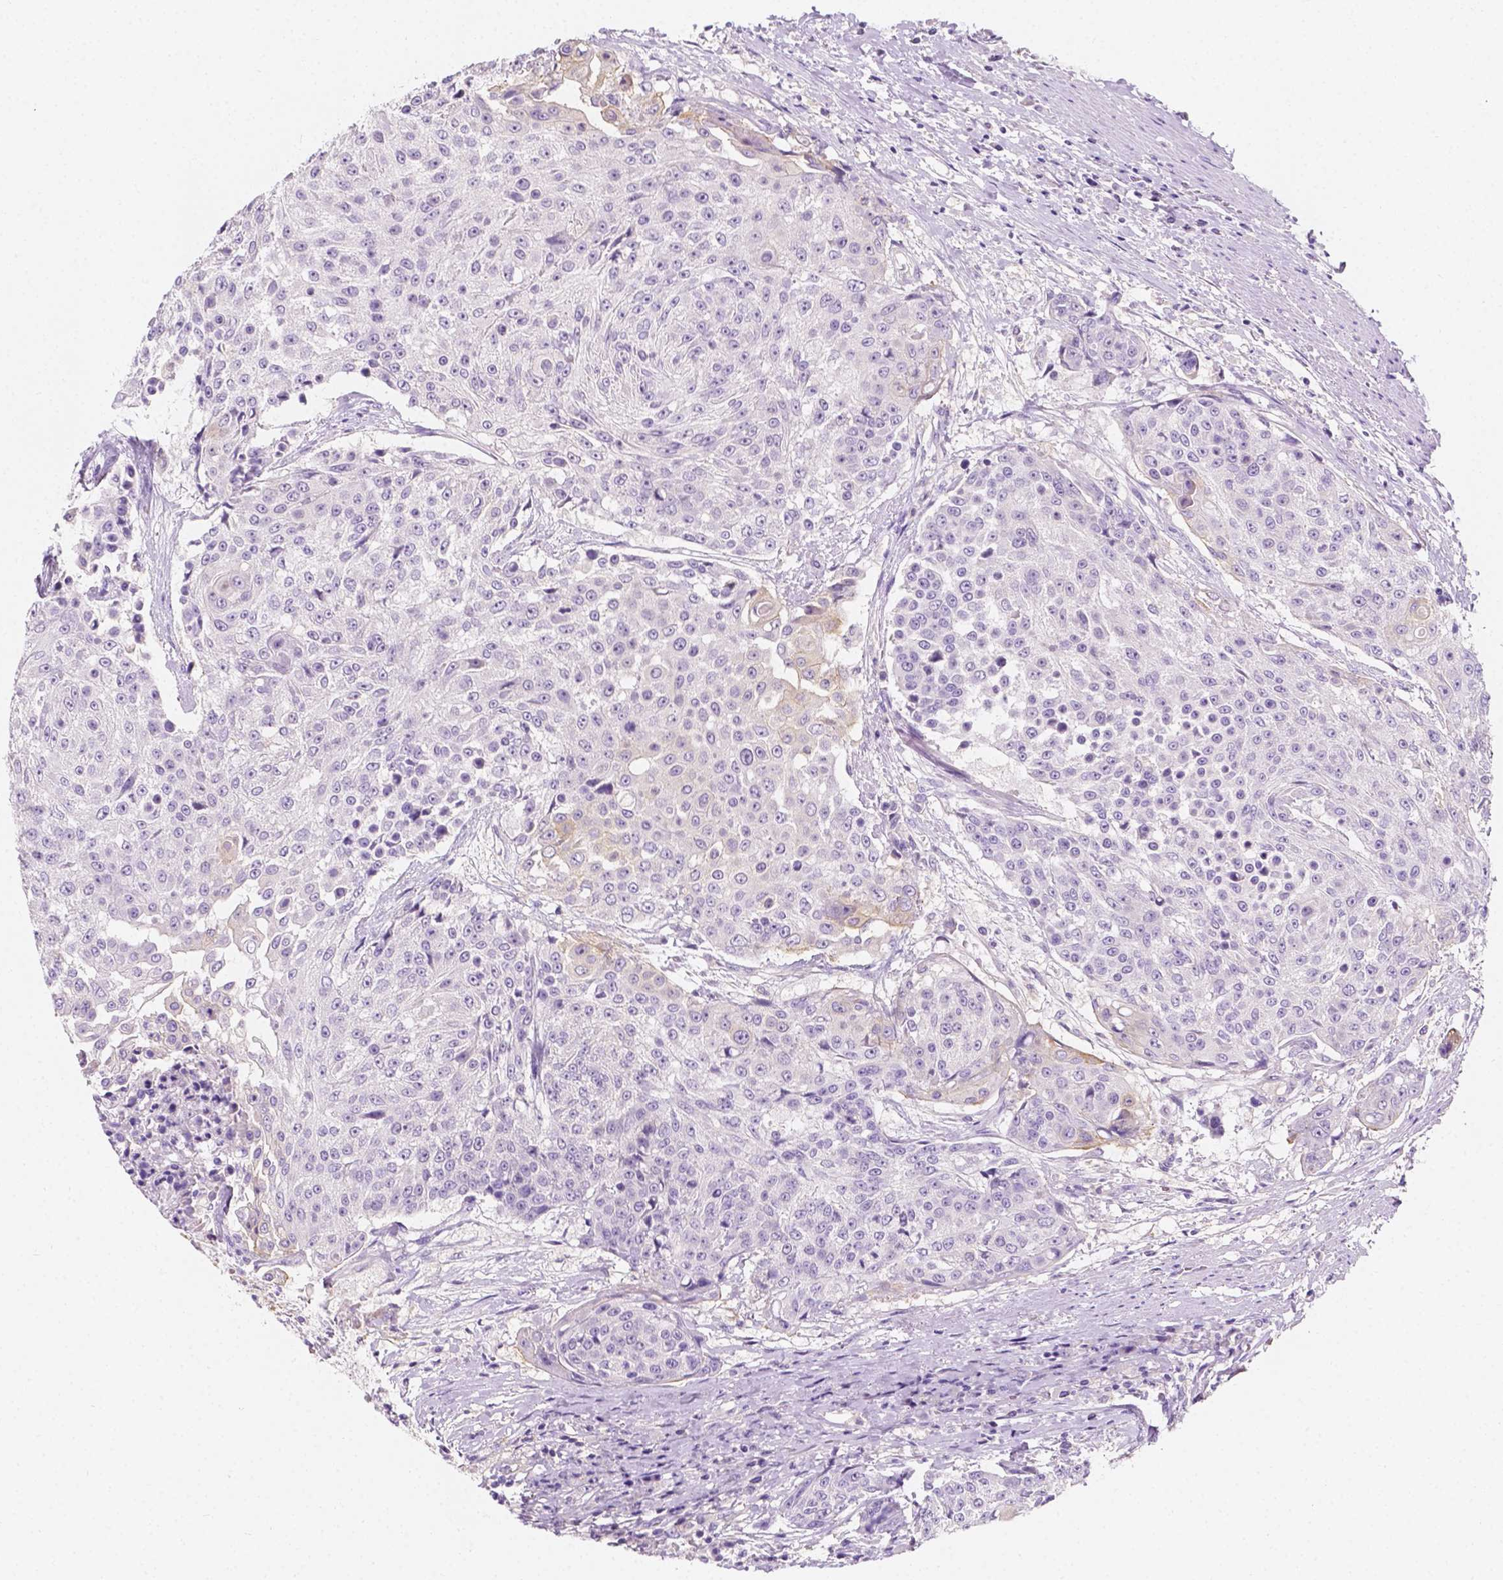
{"staining": {"intensity": "weak", "quantity": "<25%", "location": "cytoplasmic/membranous"}, "tissue": "urothelial cancer", "cell_type": "Tumor cells", "image_type": "cancer", "snomed": [{"axis": "morphology", "description": "Urothelial carcinoma, High grade"}, {"axis": "topography", "description": "Urinary bladder"}], "caption": "DAB immunohistochemical staining of human urothelial carcinoma (high-grade) exhibits no significant expression in tumor cells.", "gene": "SIRT2", "patient": {"sex": "female", "age": 63}}